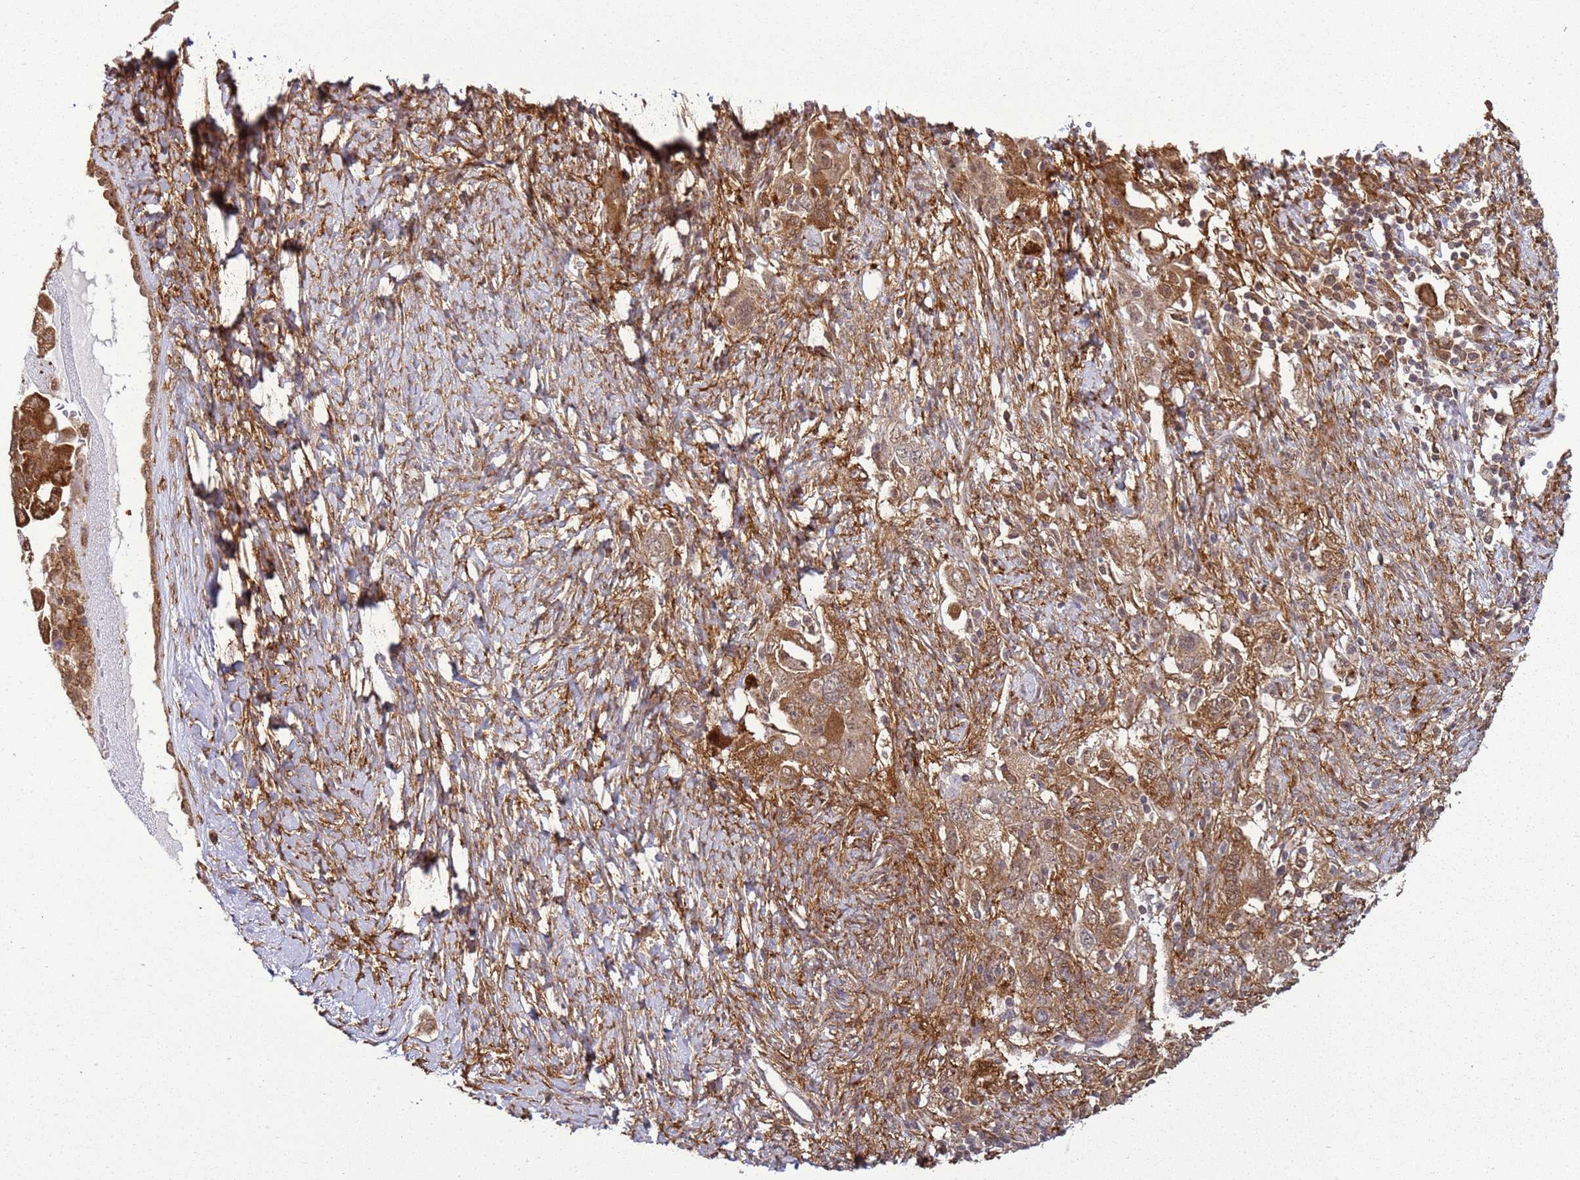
{"staining": {"intensity": "strong", "quantity": ">75%", "location": "cytoplasmic/membranous"}, "tissue": "ovarian cancer", "cell_type": "Tumor cells", "image_type": "cancer", "snomed": [{"axis": "morphology", "description": "Carcinoma, NOS"}, {"axis": "morphology", "description": "Cystadenocarcinoma, serous, NOS"}, {"axis": "topography", "description": "Ovary"}], "caption": "Ovarian cancer (serous cystadenocarcinoma) stained with IHC reveals strong cytoplasmic/membranous expression in approximately >75% of tumor cells.", "gene": "GABRE", "patient": {"sex": "female", "age": 69}}